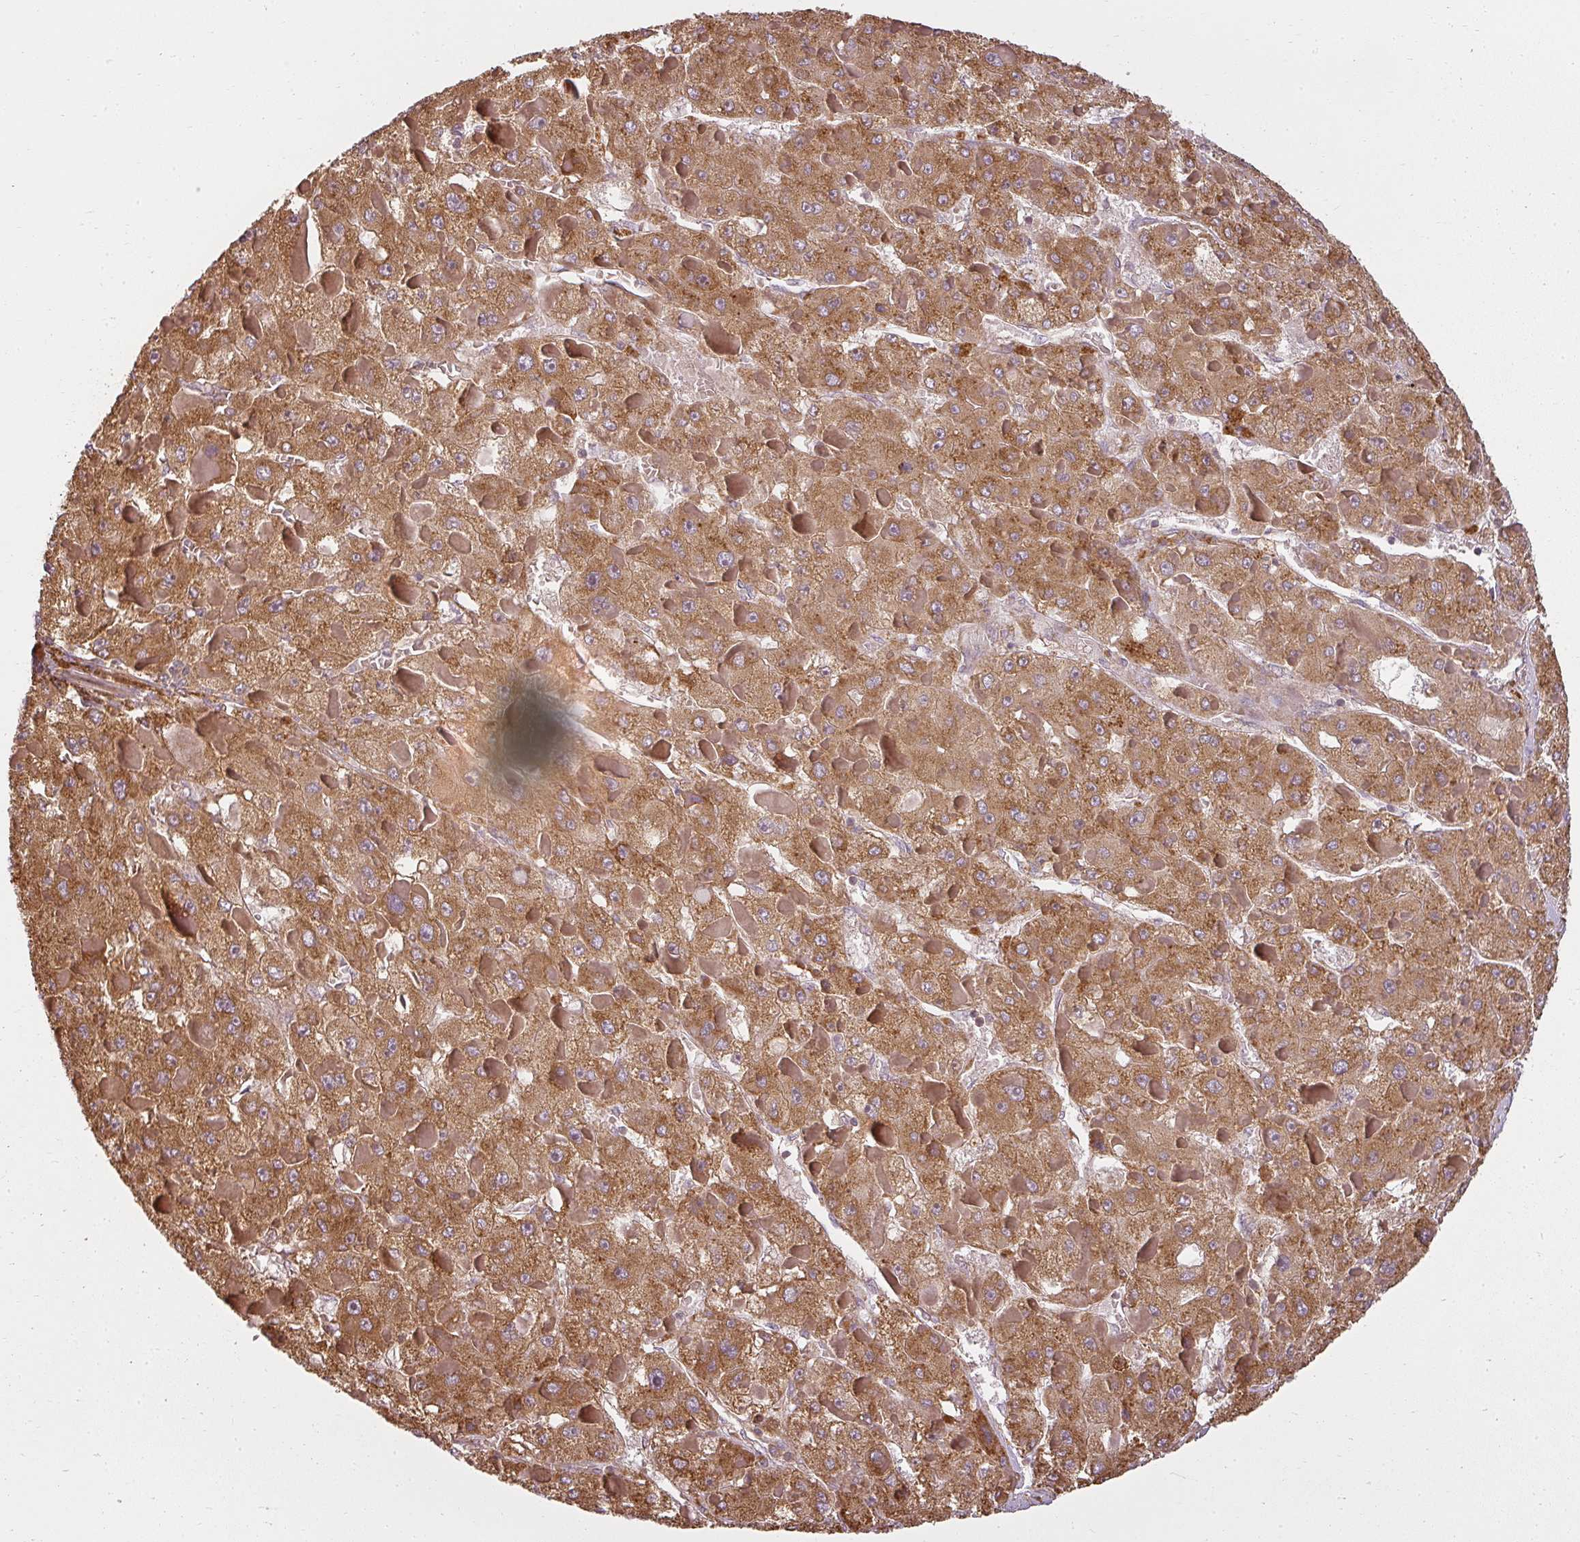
{"staining": {"intensity": "strong", "quantity": ">75%", "location": "cytoplasmic/membranous"}, "tissue": "liver cancer", "cell_type": "Tumor cells", "image_type": "cancer", "snomed": [{"axis": "morphology", "description": "Carcinoma, Hepatocellular, NOS"}, {"axis": "topography", "description": "Liver"}], "caption": "Immunohistochemistry (IHC) (DAB (3,3'-diaminobenzidine)) staining of hepatocellular carcinoma (liver) reveals strong cytoplasmic/membranous protein staining in about >75% of tumor cells. The staining is performed using DAB brown chromogen to label protein expression. The nuclei are counter-stained blue using hematoxylin.", "gene": "RPL24", "patient": {"sex": "female", "age": 73}}